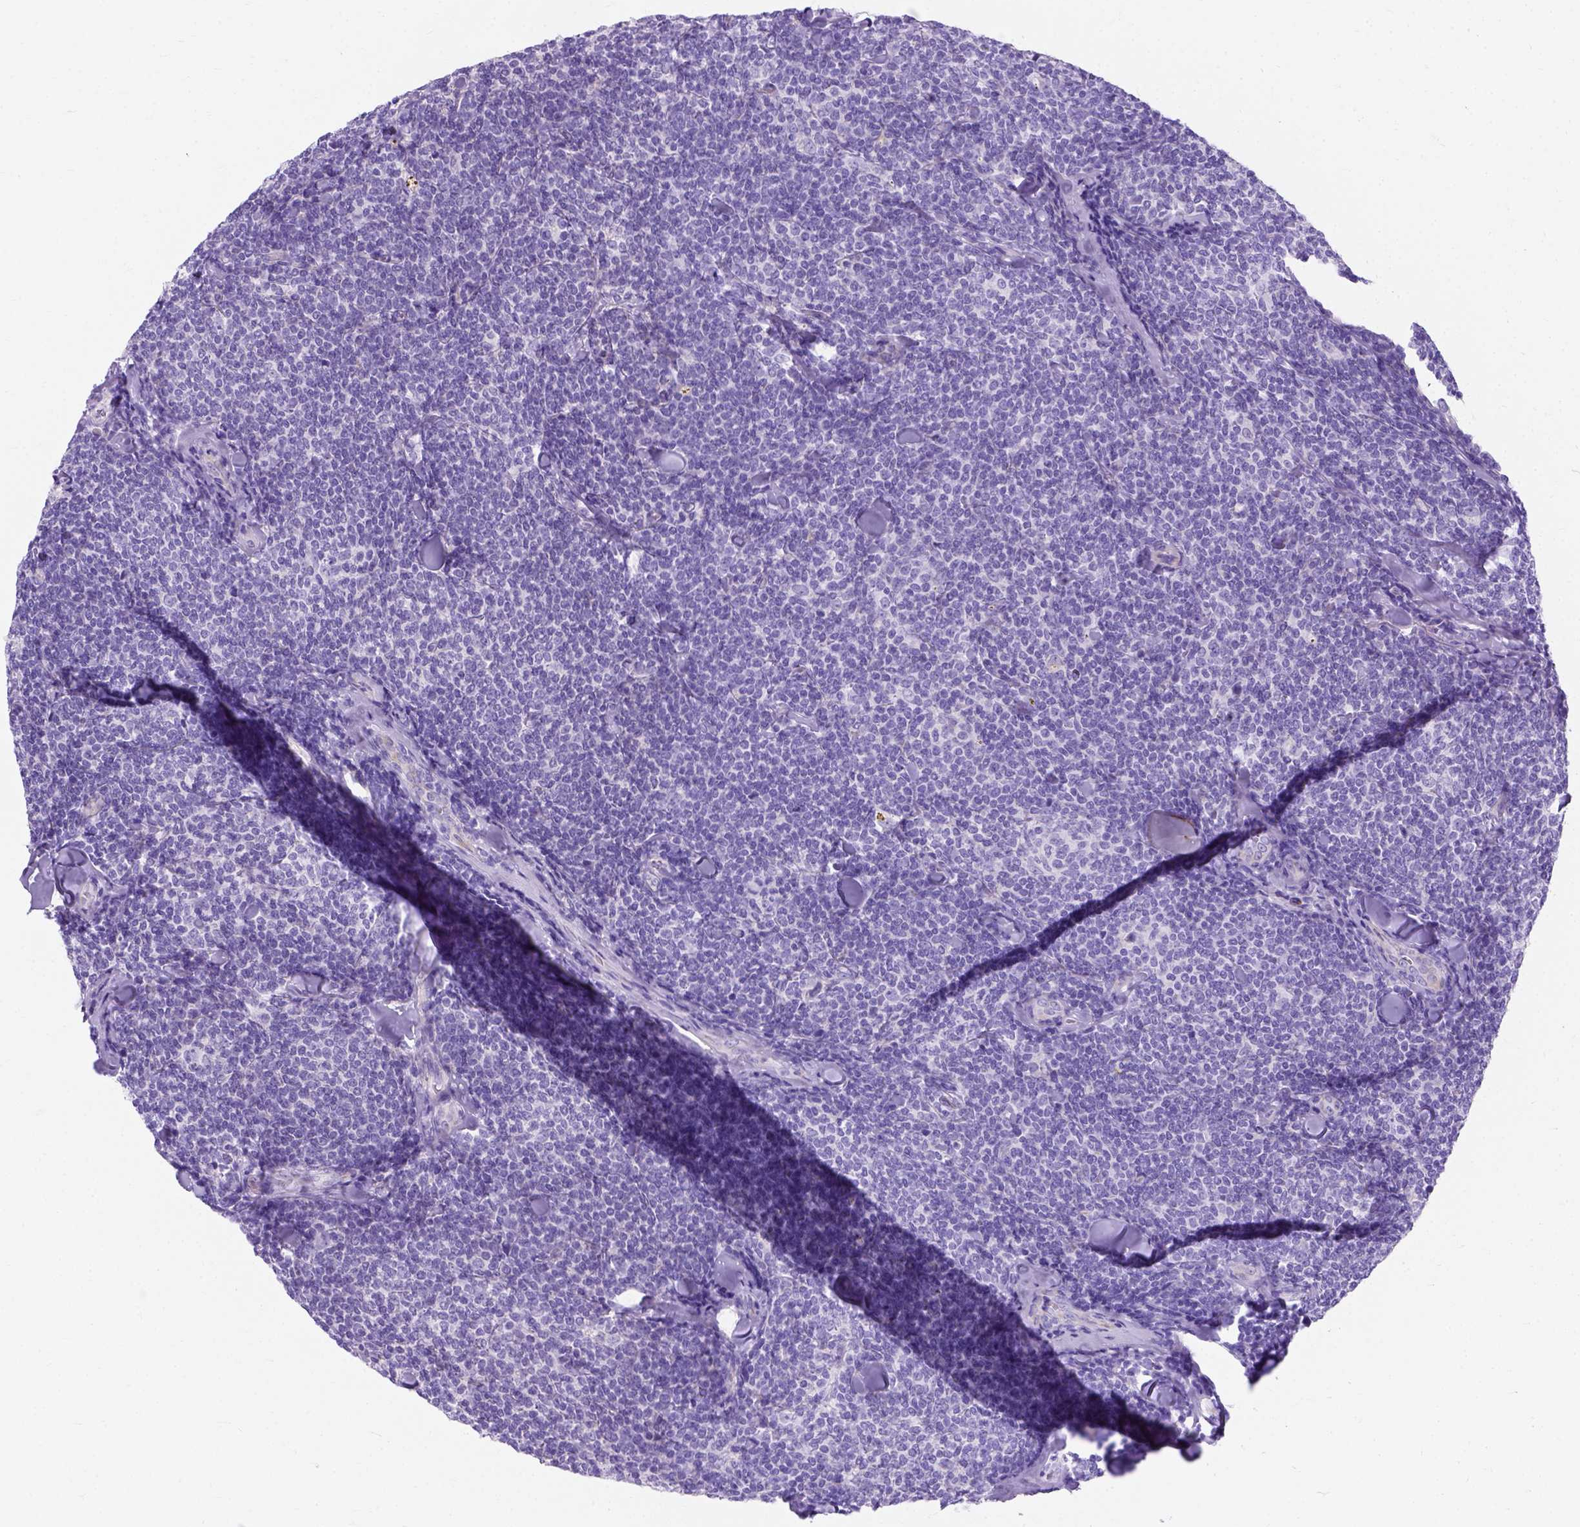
{"staining": {"intensity": "negative", "quantity": "none", "location": "none"}, "tissue": "lymphoma", "cell_type": "Tumor cells", "image_type": "cancer", "snomed": [{"axis": "morphology", "description": "Malignant lymphoma, non-Hodgkin's type, Low grade"}, {"axis": "topography", "description": "Lymph node"}], "caption": "This is an immunohistochemistry (IHC) micrograph of malignant lymphoma, non-Hodgkin's type (low-grade). There is no expression in tumor cells.", "gene": "MYH15", "patient": {"sex": "female", "age": 56}}